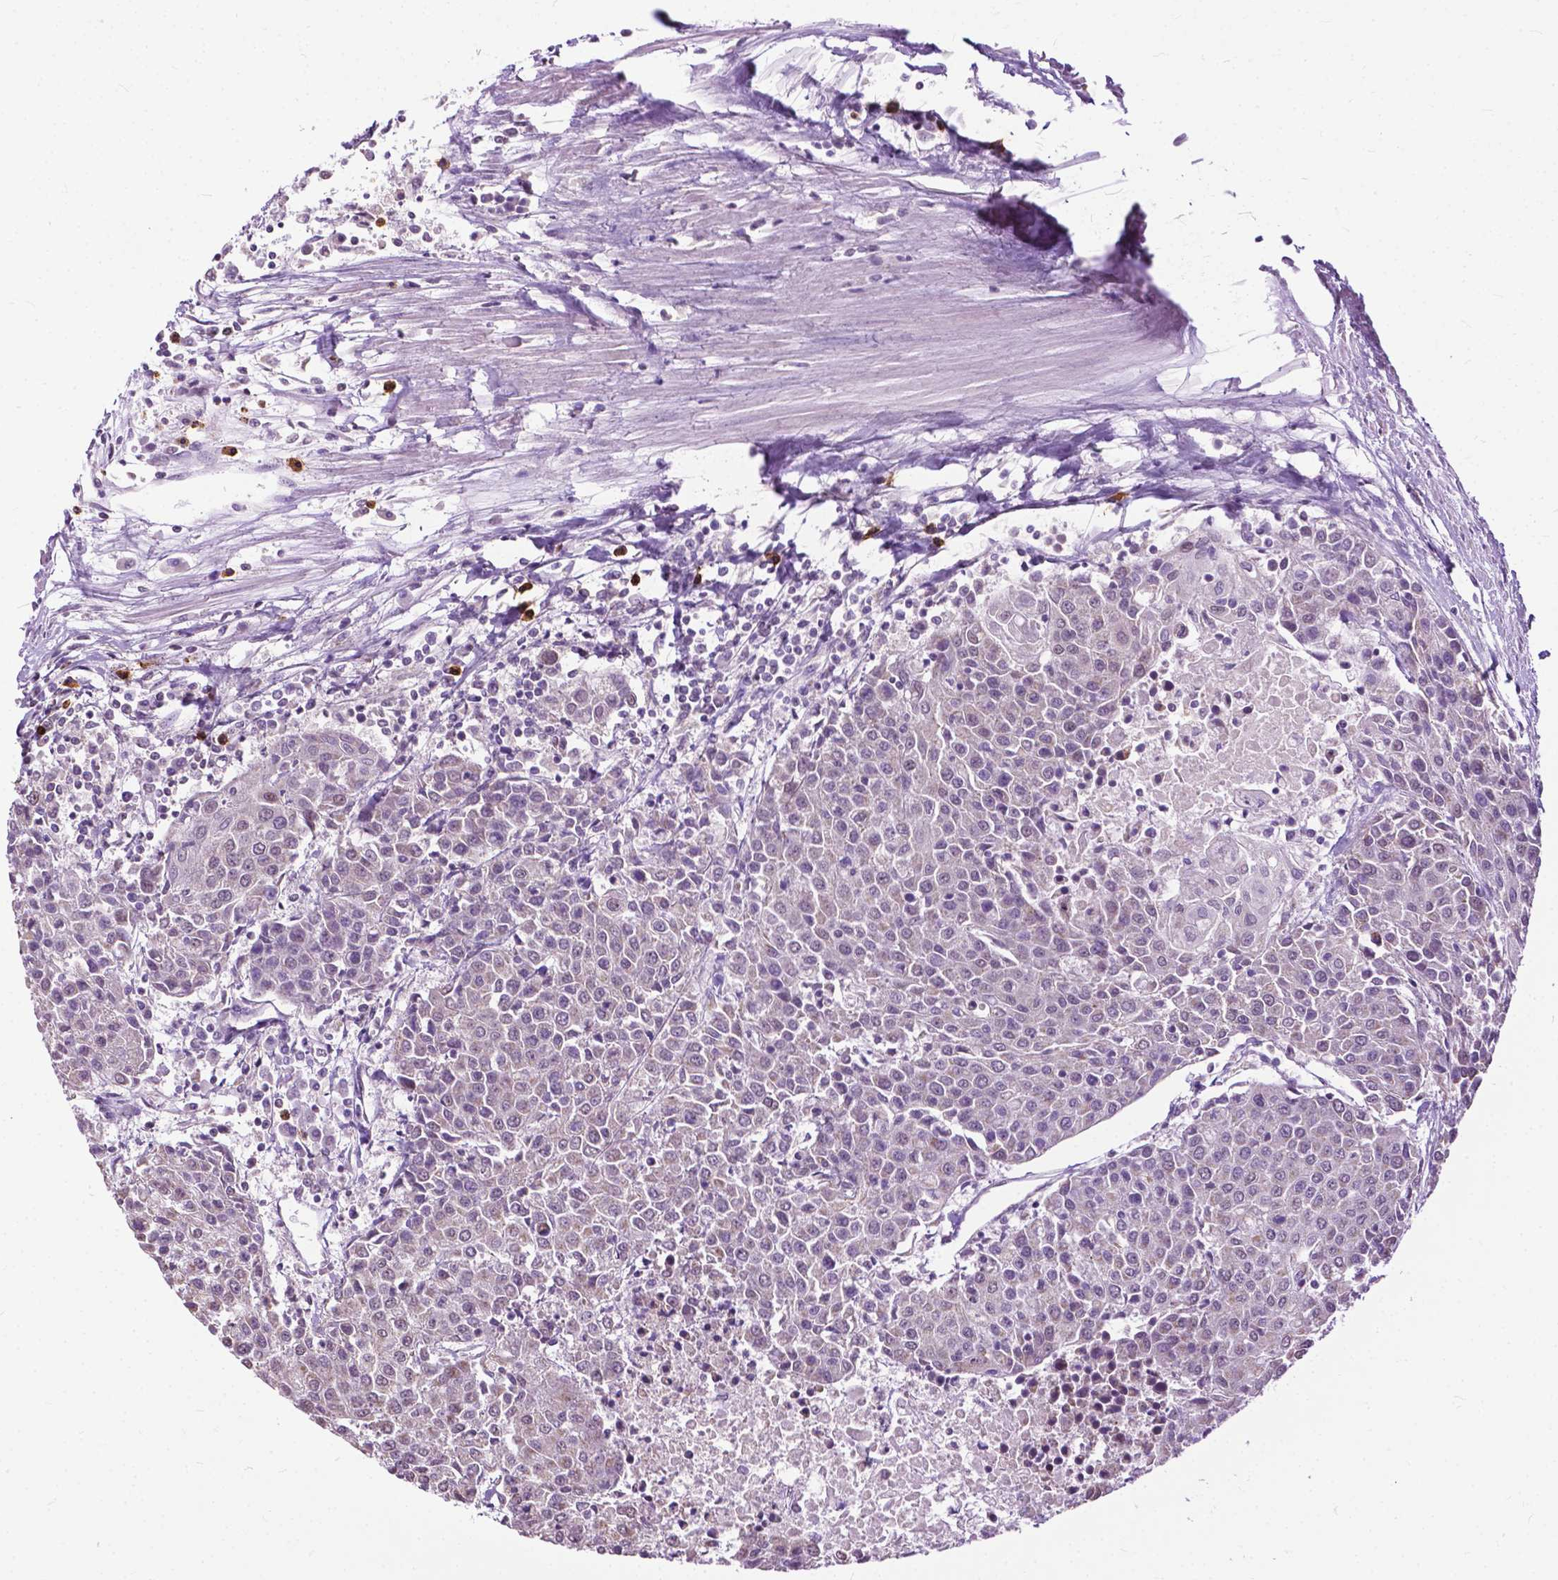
{"staining": {"intensity": "negative", "quantity": "none", "location": "none"}, "tissue": "urothelial cancer", "cell_type": "Tumor cells", "image_type": "cancer", "snomed": [{"axis": "morphology", "description": "Urothelial carcinoma, High grade"}, {"axis": "topography", "description": "Urinary bladder"}], "caption": "This is a micrograph of immunohistochemistry staining of urothelial cancer, which shows no expression in tumor cells.", "gene": "TTC9B", "patient": {"sex": "female", "age": 85}}